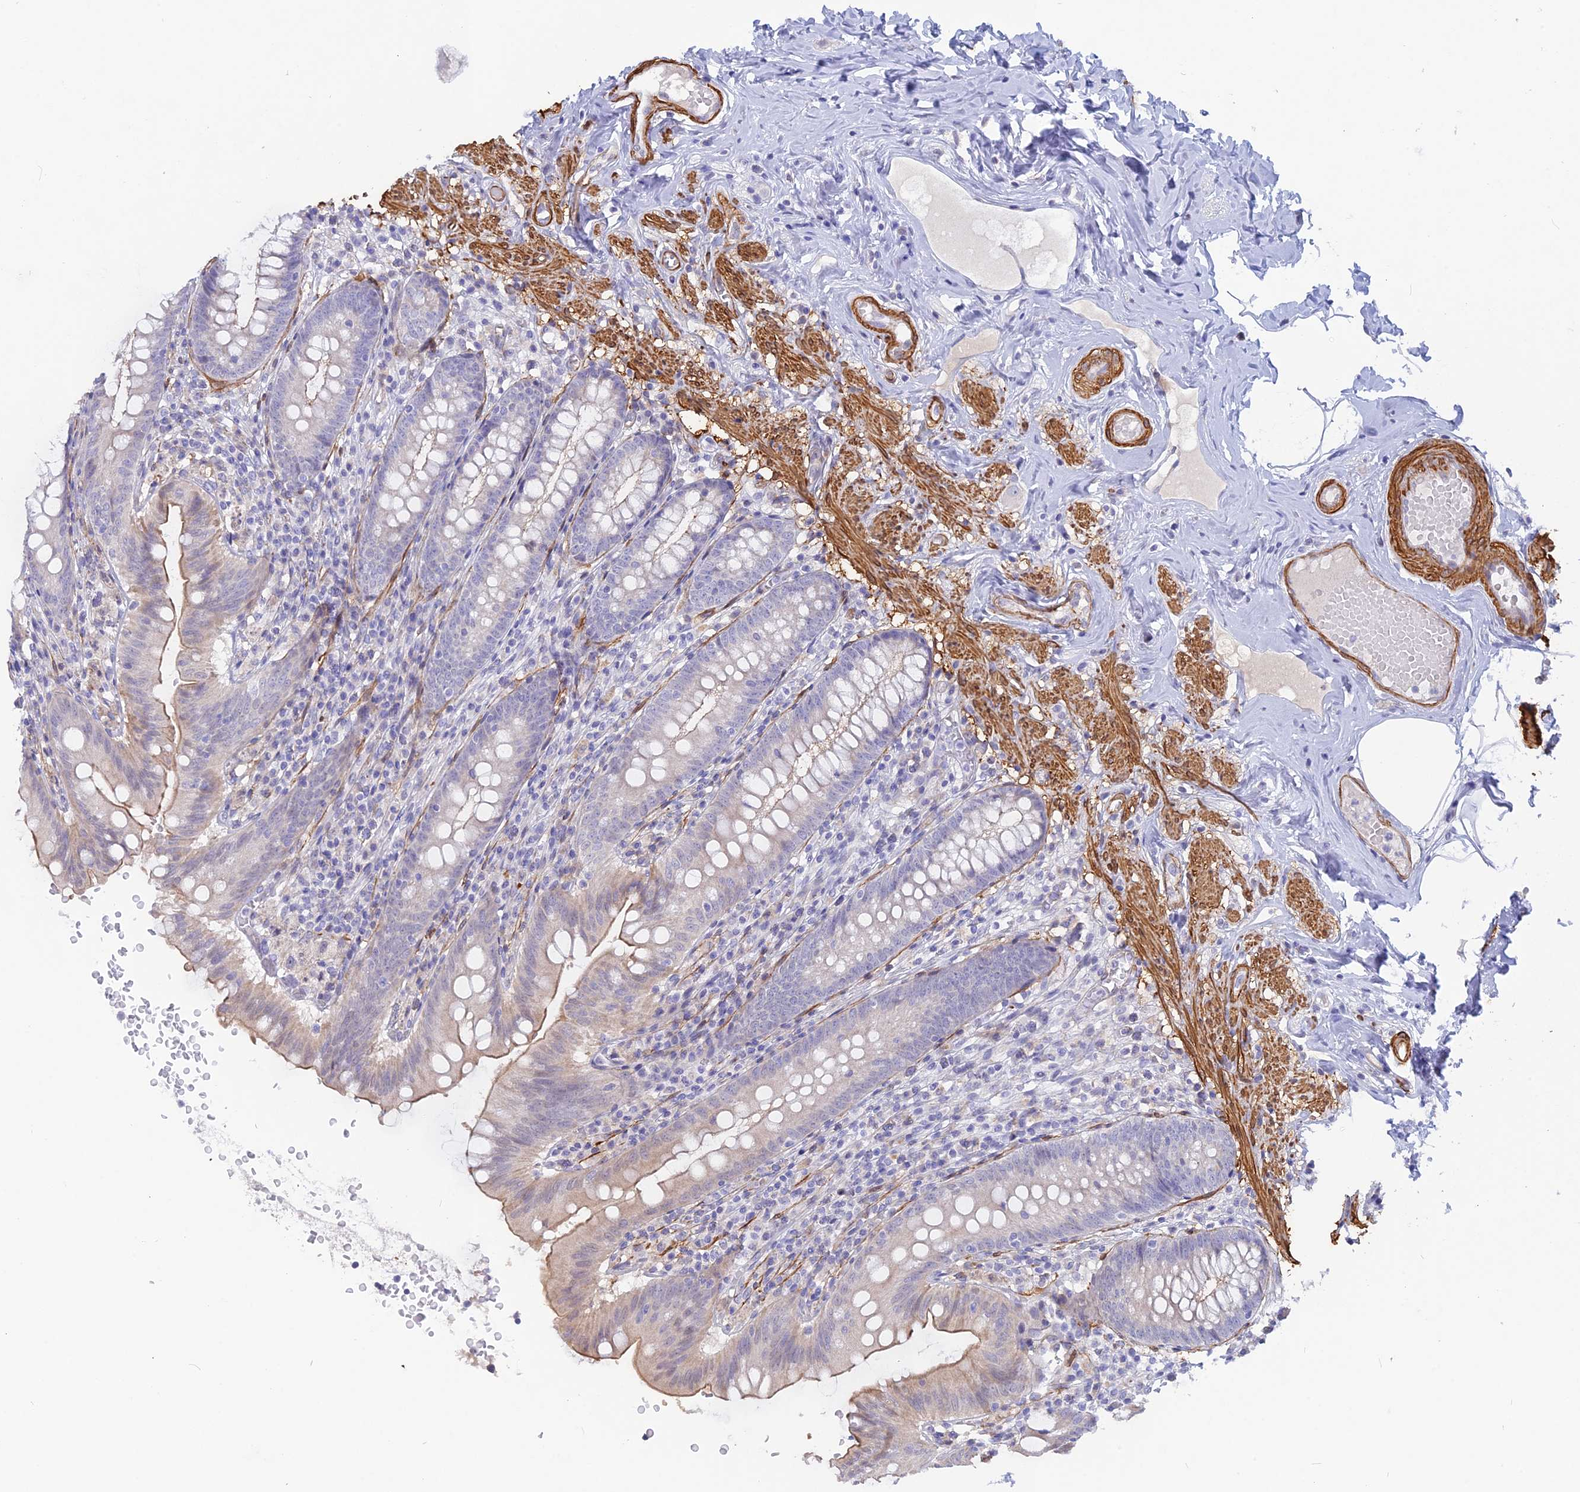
{"staining": {"intensity": "moderate", "quantity": "<25%", "location": "cytoplasmic/membranous"}, "tissue": "appendix", "cell_type": "Glandular cells", "image_type": "normal", "snomed": [{"axis": "morphology", "description": "Normal tissue, NOS"}, {"axis": "topography", "description": "Appendix"}], "caption": "The histopathology image reveals immunohistochemical staining of benign appendix. There is moderate cytoplasmic/membranous staining is appreciated in approximately <25% of glandular cells.", "gene": "CCDC154", "patient": {"sex": "male", "age": 55}}